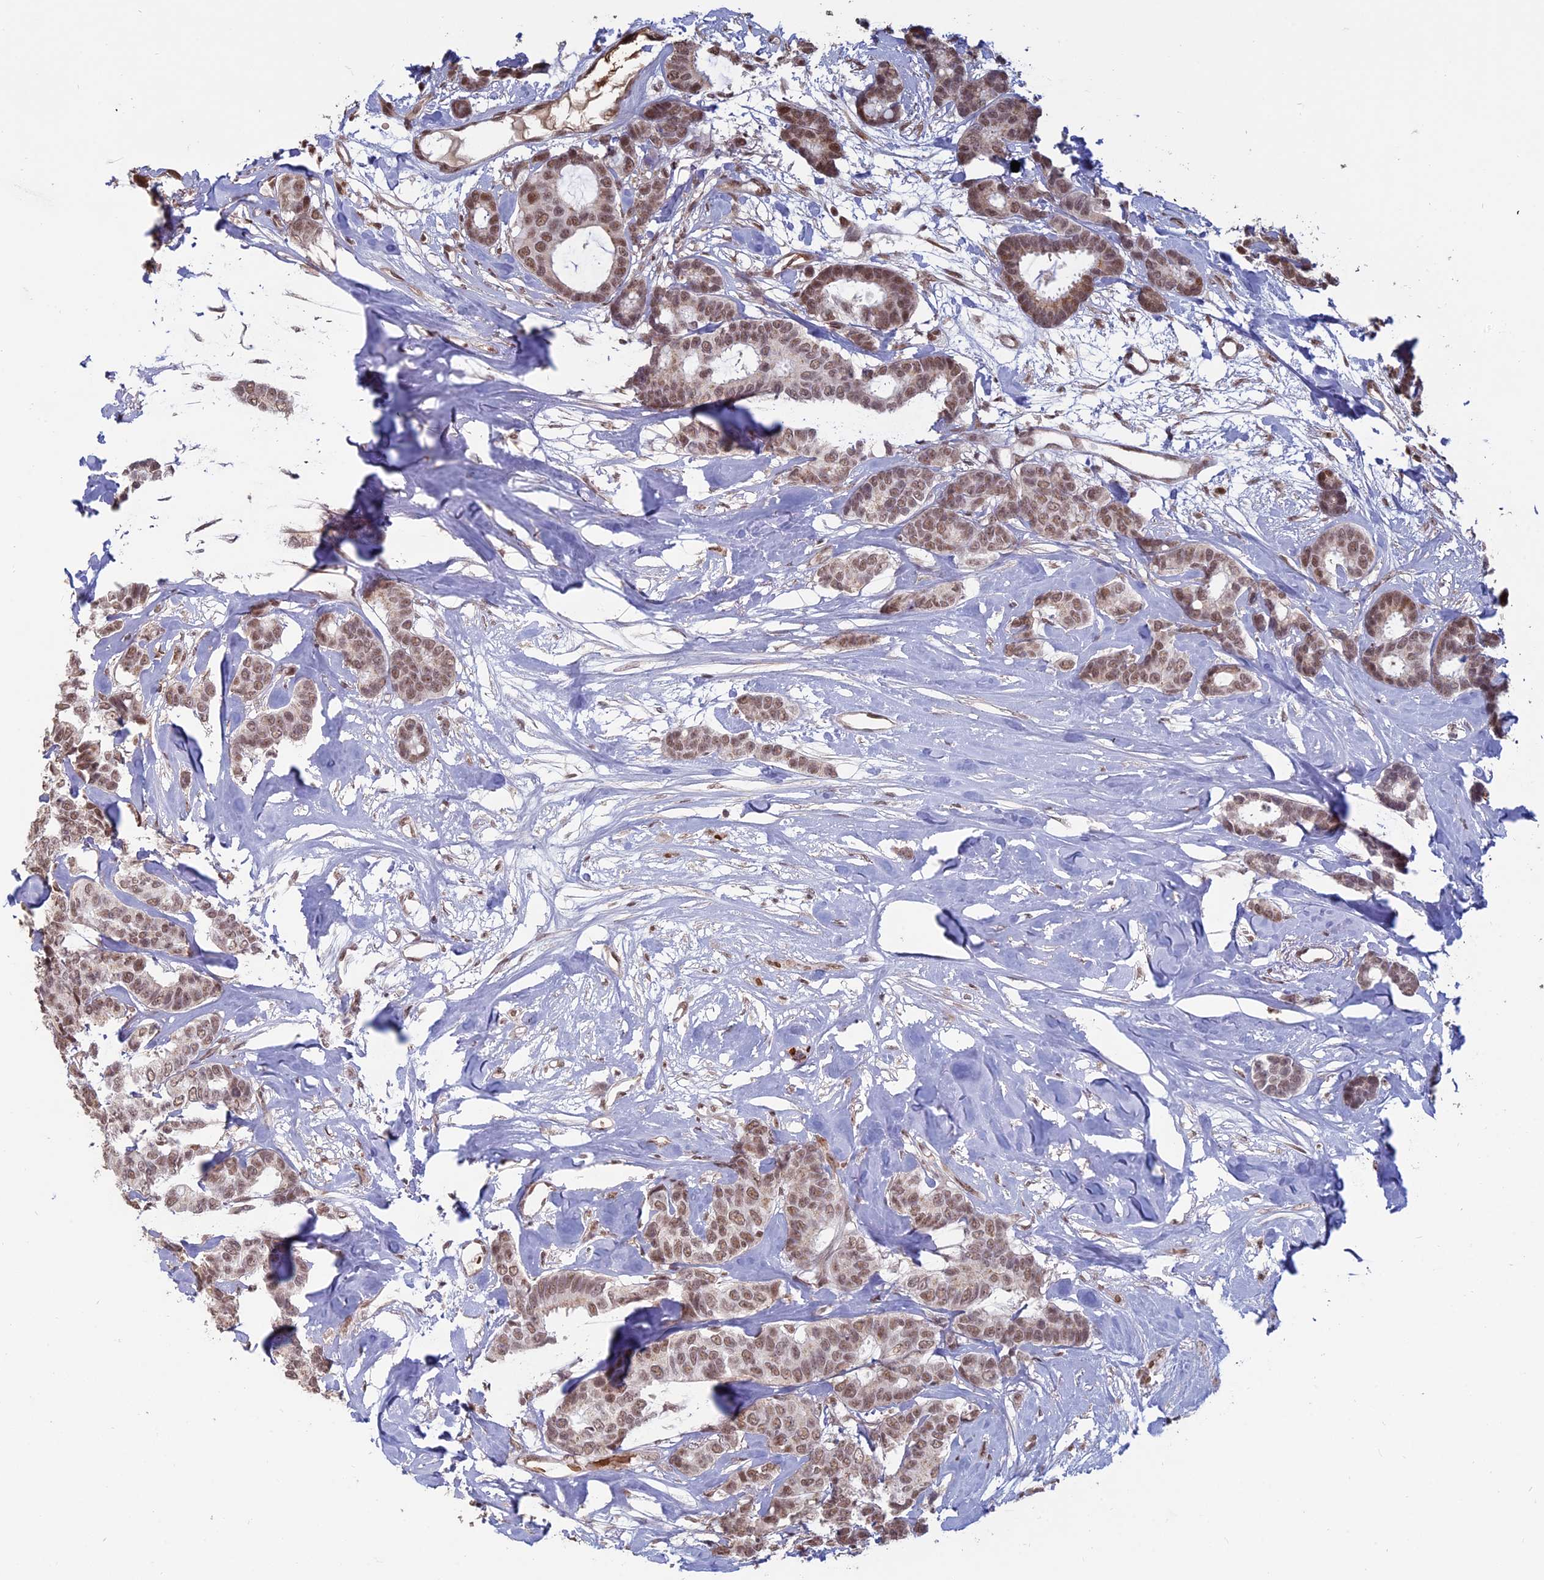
{"staining": {"intensity": "moderate", "quantity": ">75%", "location": "nuclear"}, "tissue": "breast cancer", "cell_type": "Tumor cells", "image_type": "cancer", "snomed": [{"axis": "morphology", "description": "Duct carcinoma"}, {"axis": "topography", "description": "Breast"}], "caption": "Human breast cancer stained with a brown dye shows moderate nuclear positive positivity in approximately >75% of tumor cells.", "gene": "MFAP1", "patient": {"sex": "female", "age": 87}}